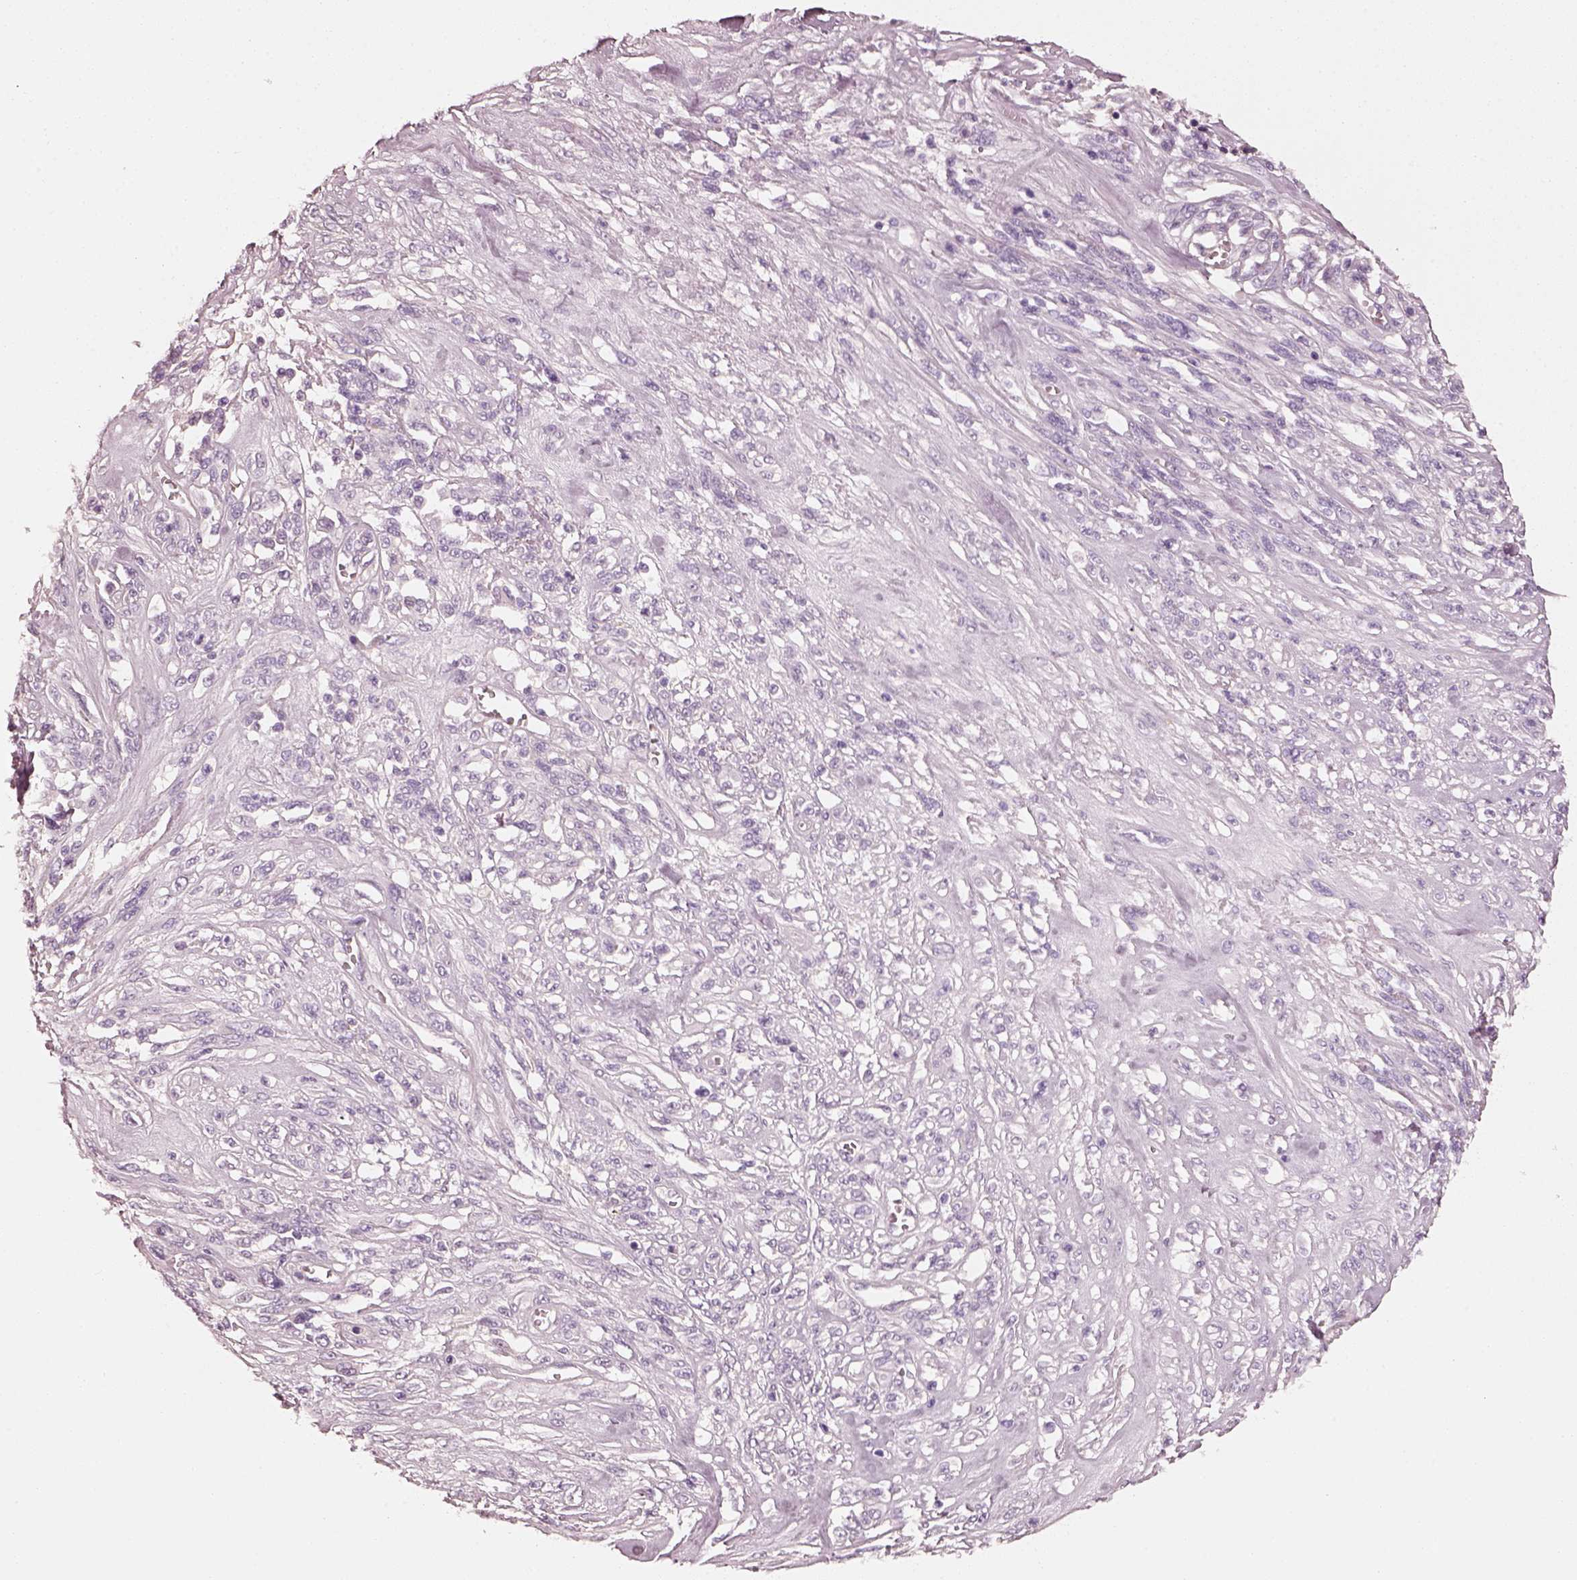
{"staining": {"intensity": "negative", "quantity": "none", "location": "none"}, "tissue": "melanoma", "cell_type": "Tumor cells", "image_type": "cancer", "snomed": [{"axis": "morphology", "description": "Malignant melanoma, NOS"}, {"axis": "topography", "description": "Skin"}], "caption": "High power microscopy histopathology image of an IHC micrograph of melanoma, revealing no significant expression in tumor cells.", "gene": "RS1", "patient": {"sex": "female", "age": 91}}